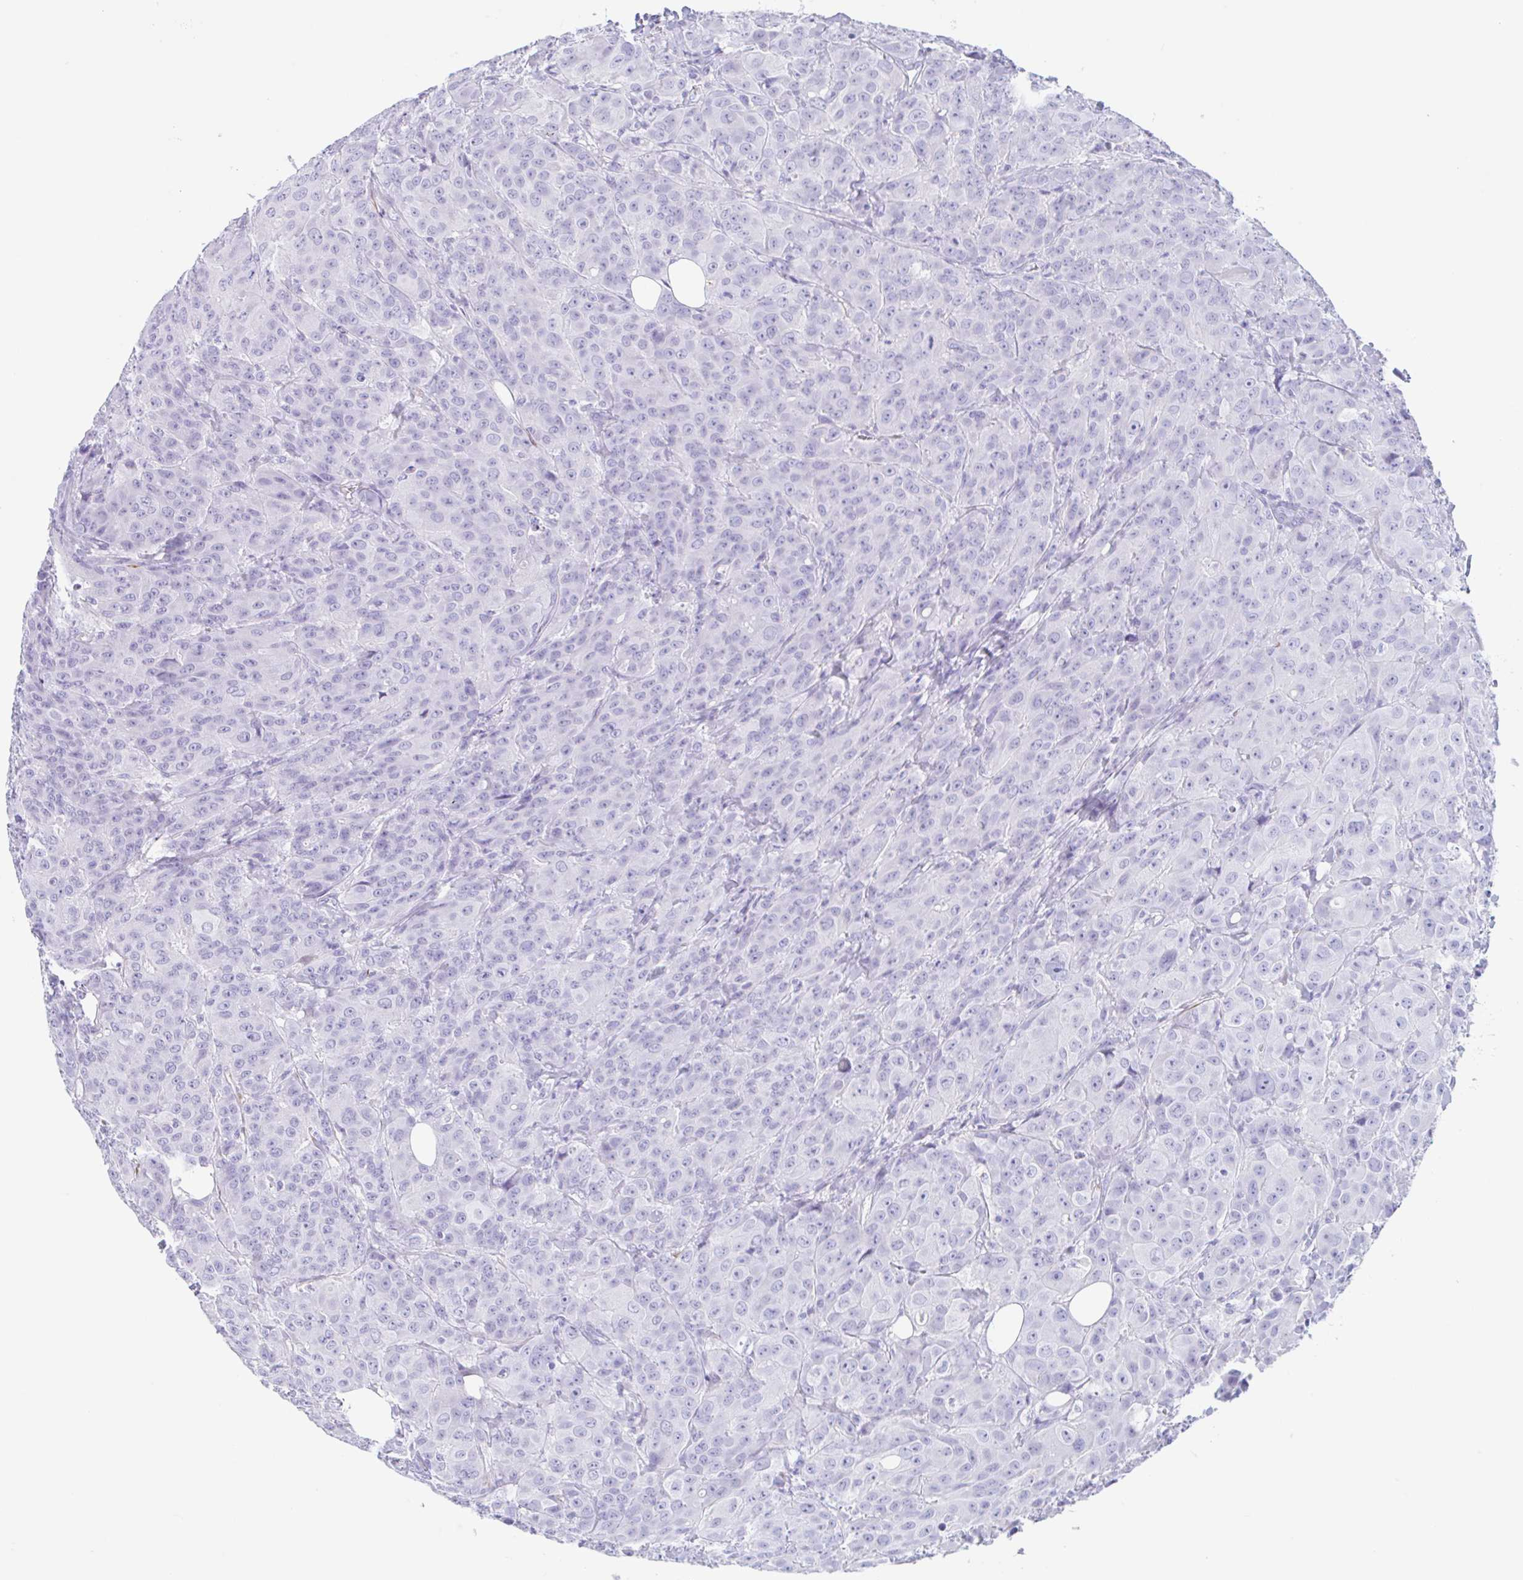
{"staining": {"intensity": "negative", "quantity": "none", "location": "none"}, "tissue": "breast cancer", "cell_type": "Tumor cells", "image_type": "cancer", "snomed": [{"axis": "morphology", "description": "Normal tissue, NOS"}, {"axis": "morphology", "description": "Duct carcinoma"}, {"axis": "topography", "description": "Breast"}], "caption": "Immunohistochemical staining of human breast cancer reveals no significant expression in tumor cells.", "gene": "TAS2R41", "patient": {"sex": "female", "age": 43}}